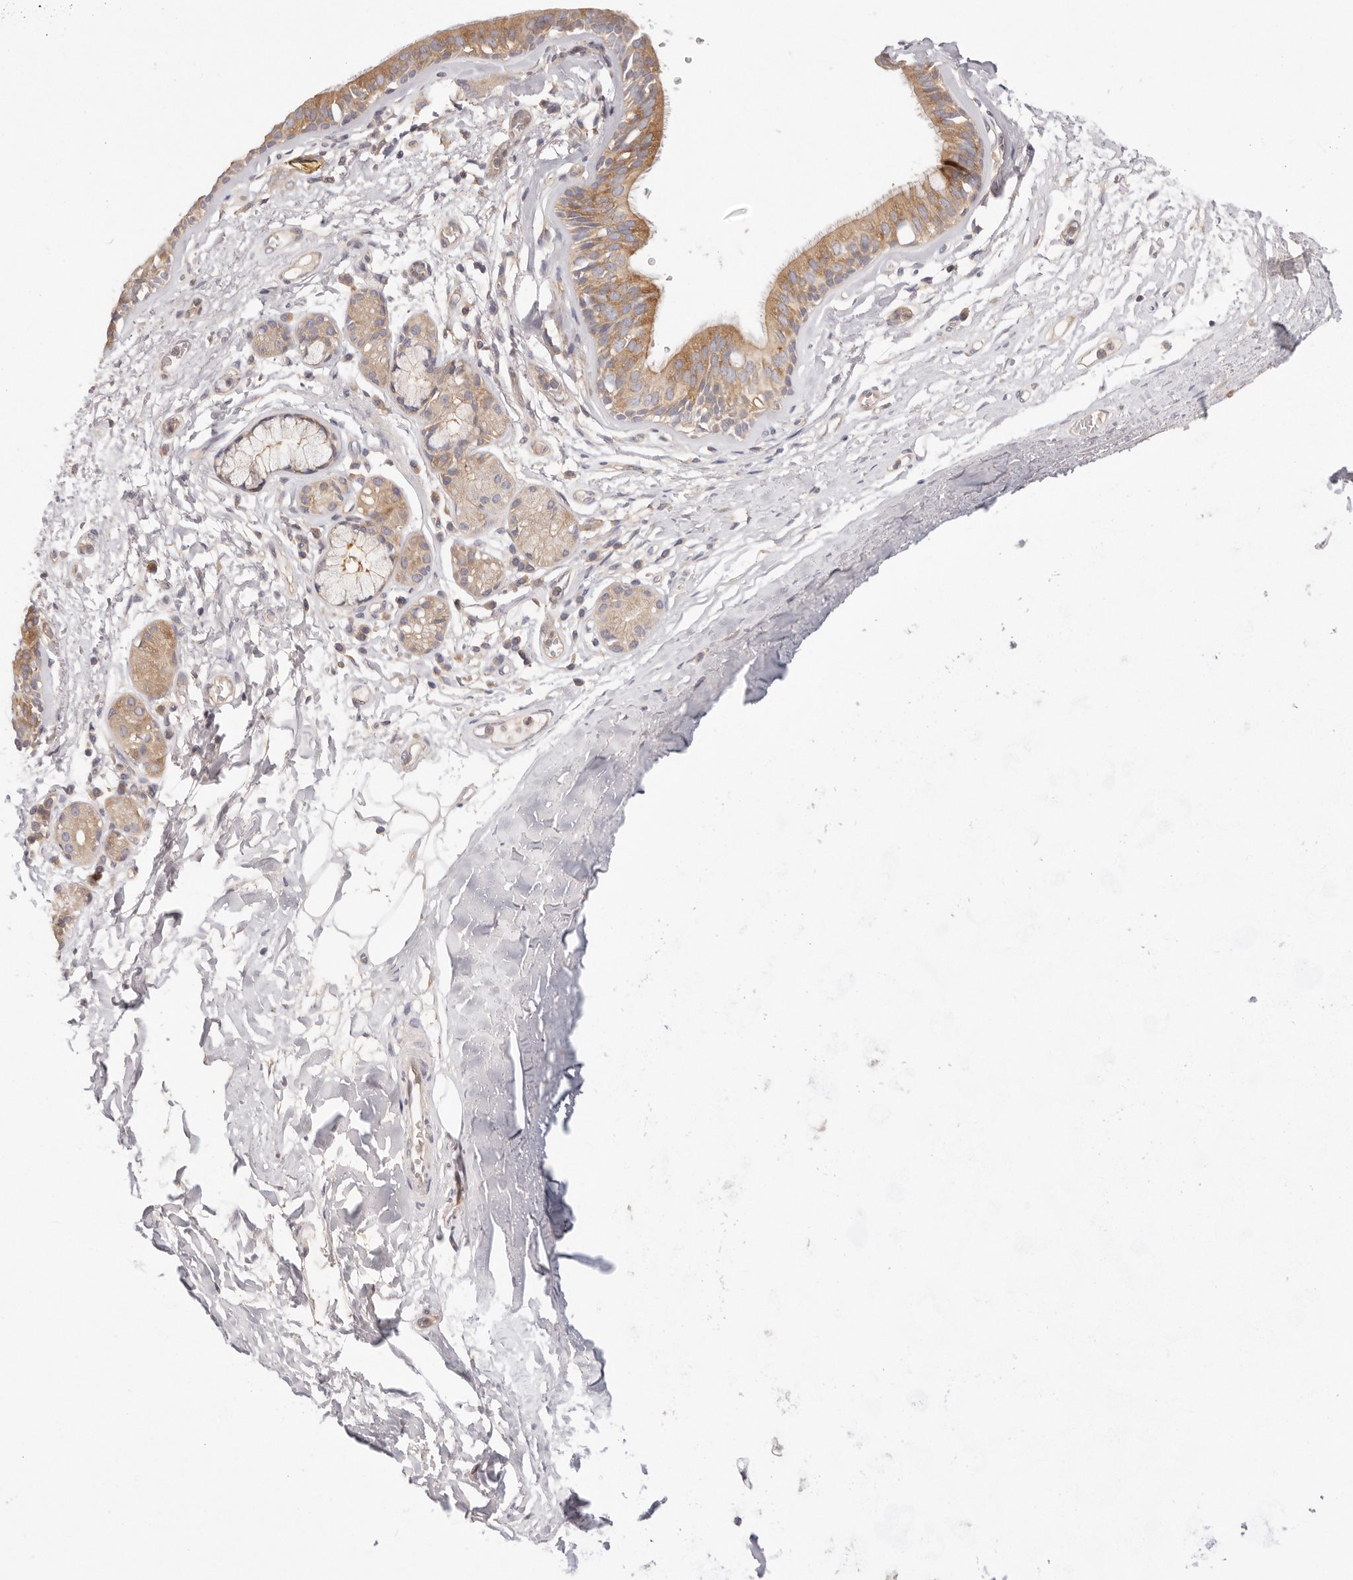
{"staining": {"intensity": "moderate", "quantity": ">75%", "location": "cytoplasmic/membranous"}, "tissue": "bronchus", "cell_type": "Respiratory epithelial cells", "image_type": "normal", "snomed": [{"axis": "morphology", "description": "Normal tissue, NOS"}, {"axis": "topography", "description": "Cartilage tissue"}], "caption": "Moderate cytoplasmic/membranous positivity is identified in approximately >75% of respiratory epithelial cells in unremarkable bronchus.", "gene": "KCMF1", "patient": {"sex": "female", "age": 63}}